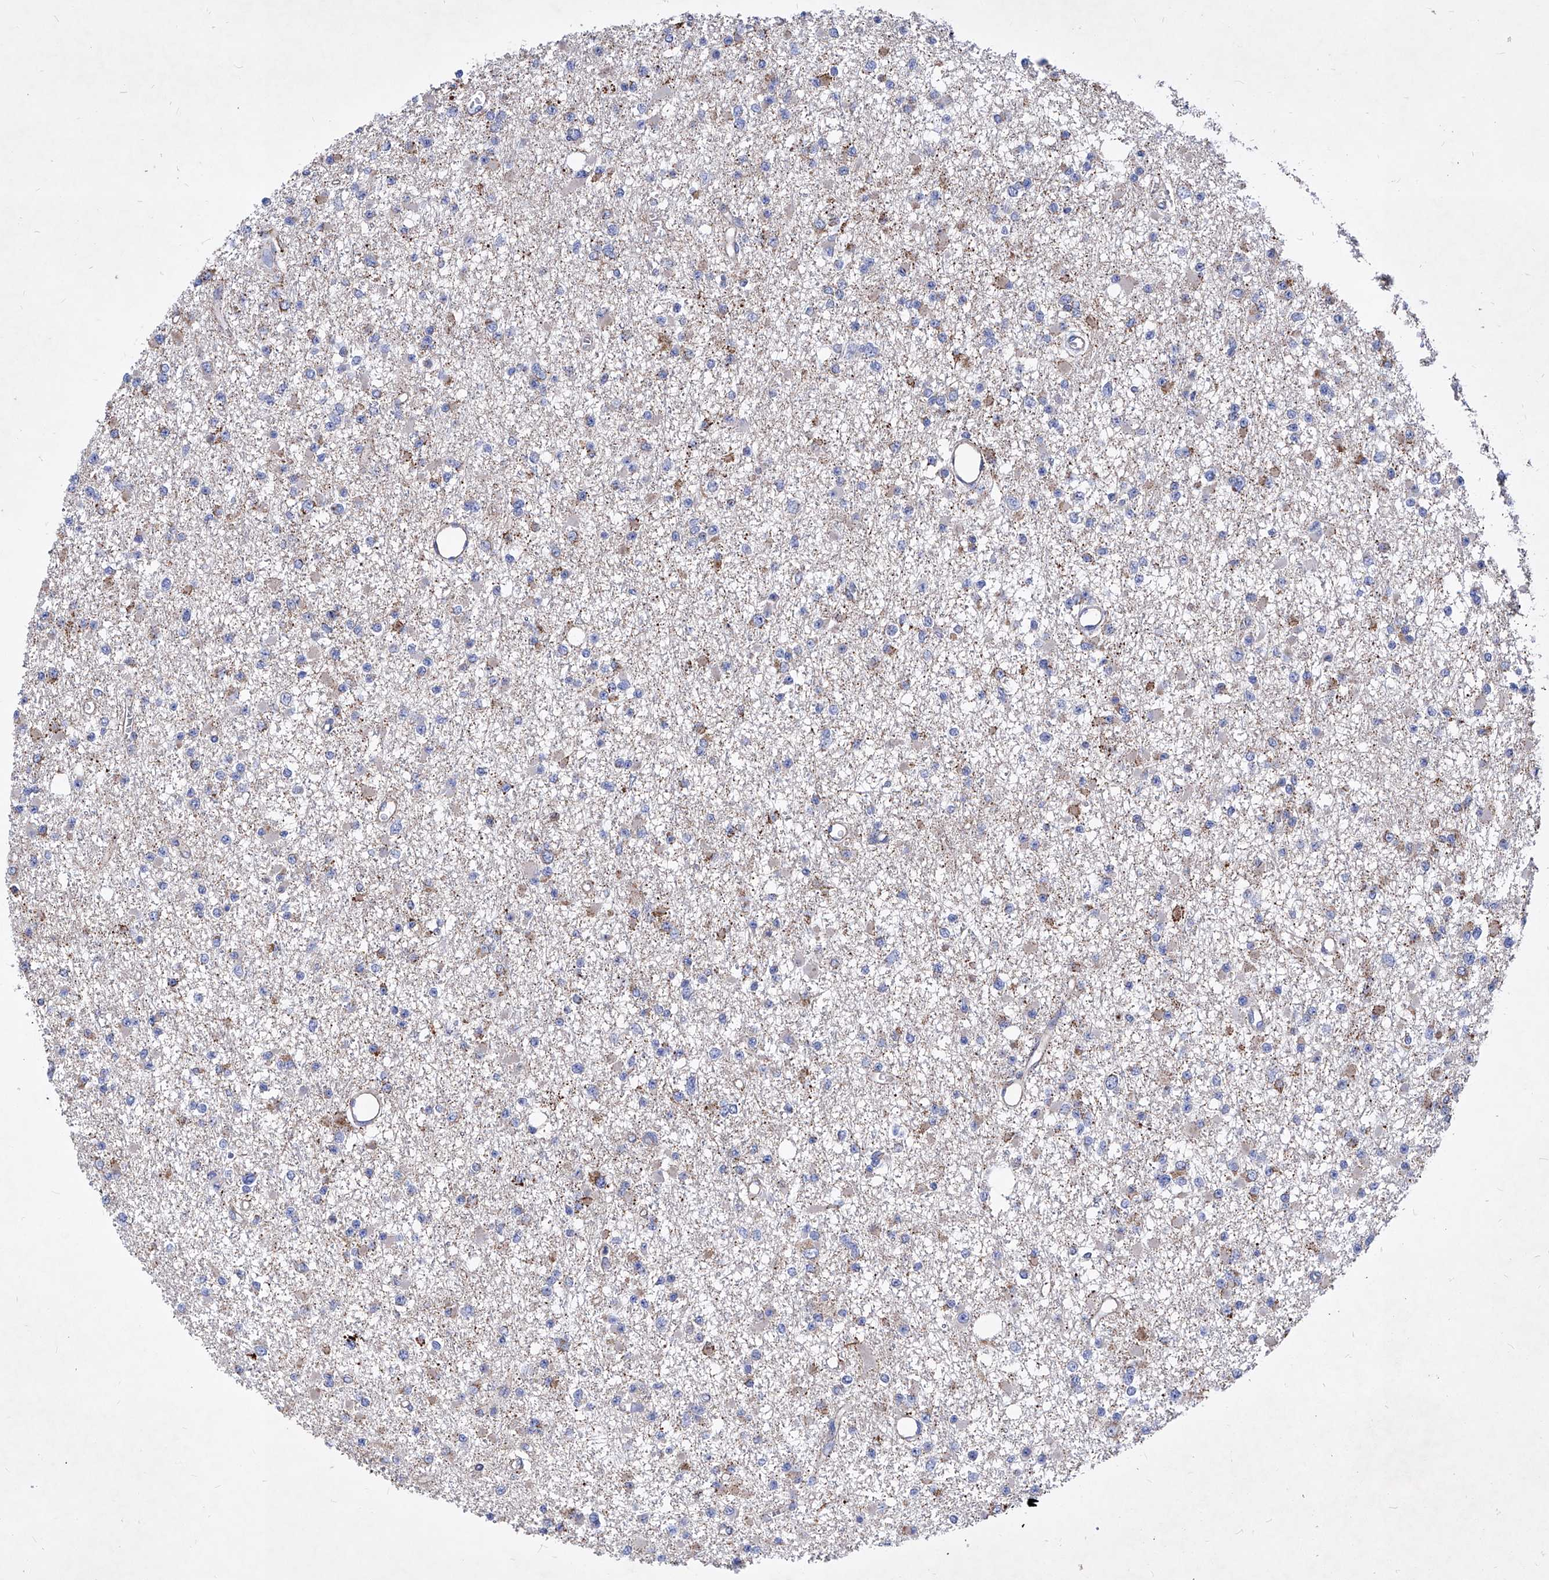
{"staining": {"intensity": "moderate", "quantity": "<25%", "location": "cytoplasmic/membranous"}, "tissue": "glioma", "cell_type": "Tumor cells", "image_type": "cancer", "snomed": [{"axis": "morphology", "description": "Glioma, malignant, Low grade"}, {"axis": "topography", "description": "Brain"}], "caption": "Glioma was stained to show a protein in brown. There is low levels of moderate cytoplasmic/membranous positivity in approximately <25% of tumor cells.", "gene": "HRNR", "patient": {"sex": "female", "age": 22}}